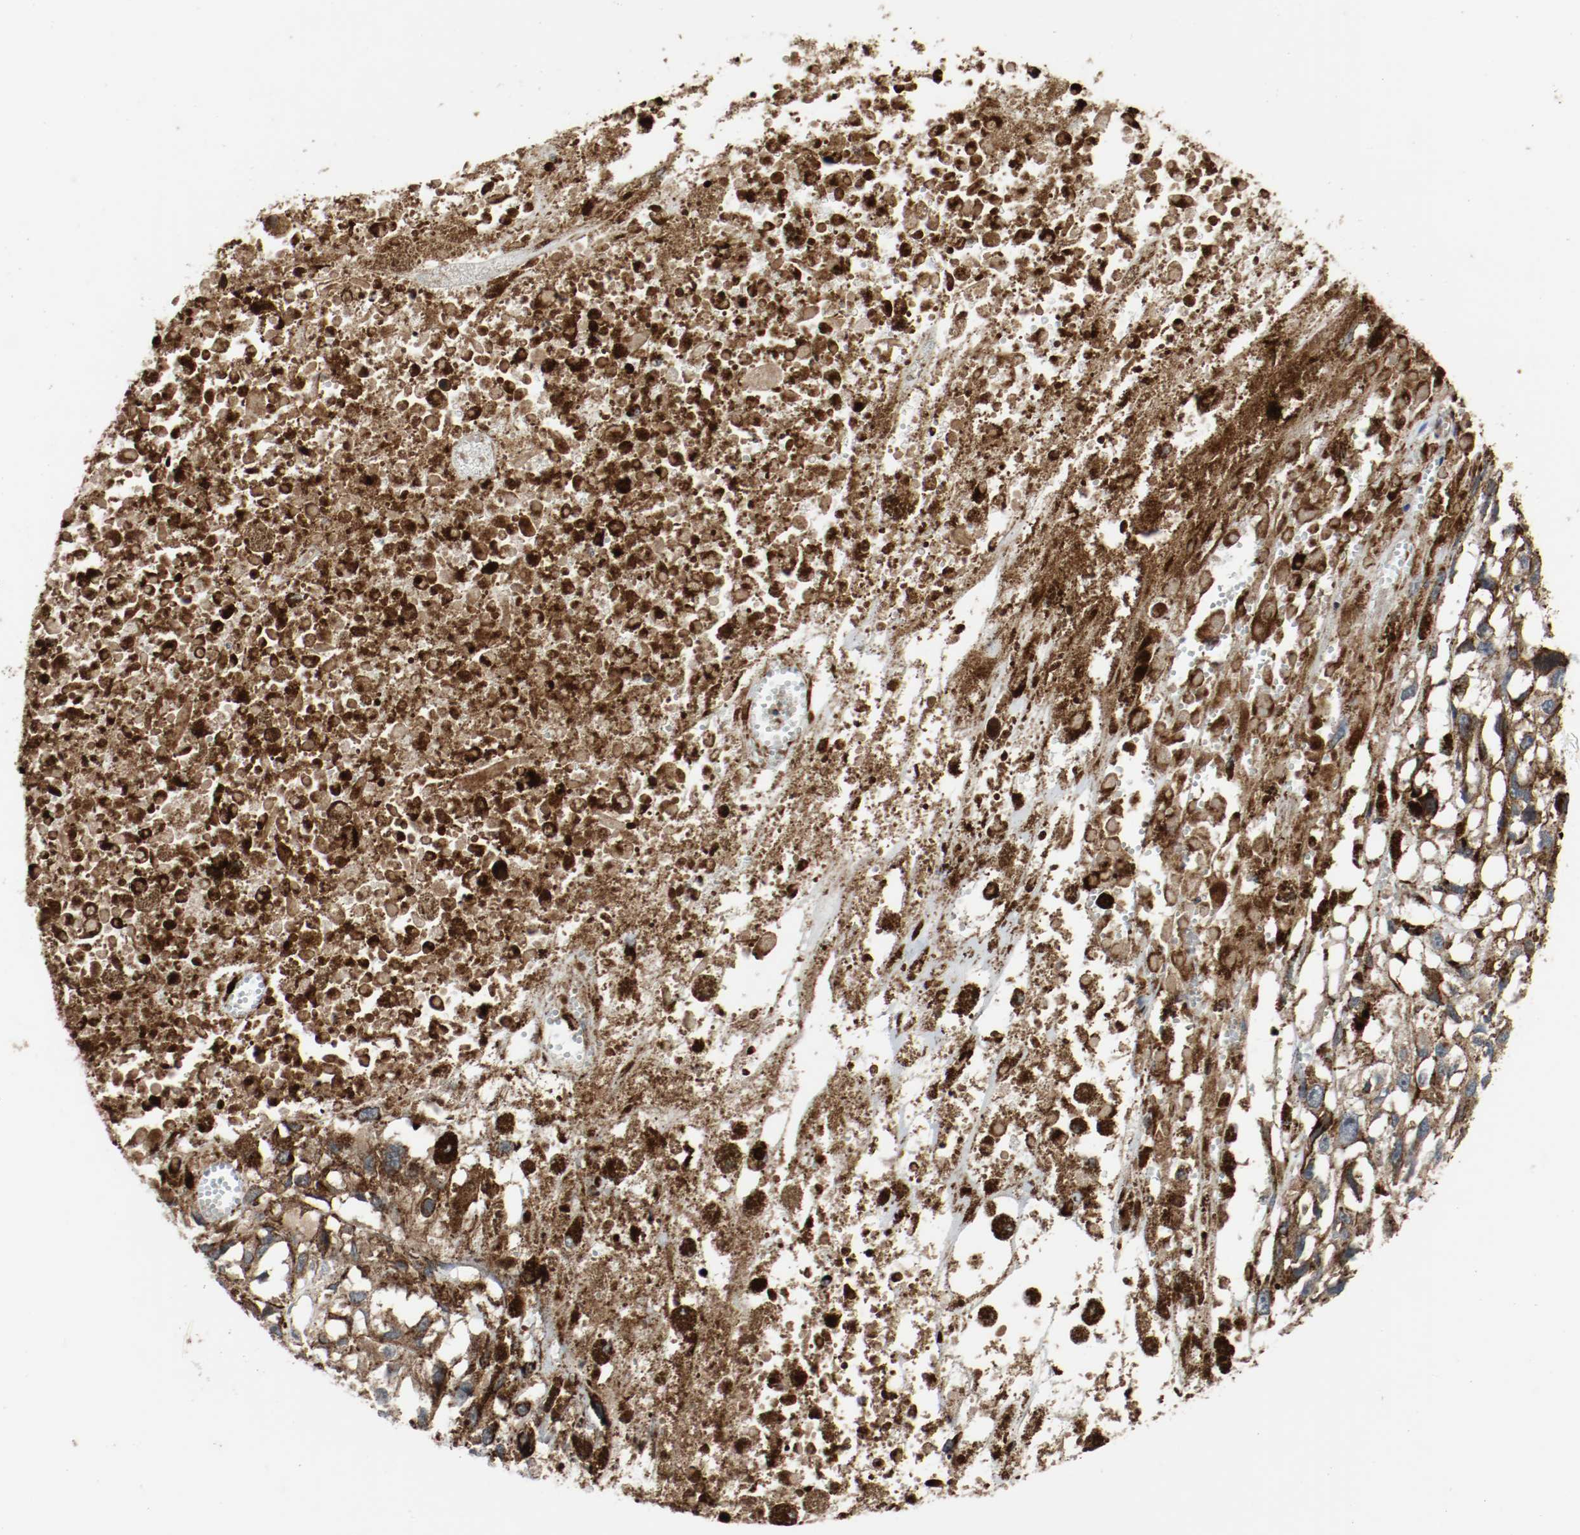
{"staining": {"intensity": "strong", "quantity": ">75%", "location": "cytoplasmic/membranous"}, "tissue": "melanoma", "cell_type": "Tumor cells", "image_type": "cancer", "snomed": [{"axis": "morphology", "description": "Malignant melanoma, Metastatic site"}, {"axis": "topography", "description": "Lymph node"}], "caption": "Immunohistochemical staining of melanoma displays strong cytoplasmic/membranous protein staining in about >75% of tumor cells. (DAB IHC with brightfield microscopy, high magnification).", "gene": "LAMP2", "patient": {"sex": "male", "age": 59}}